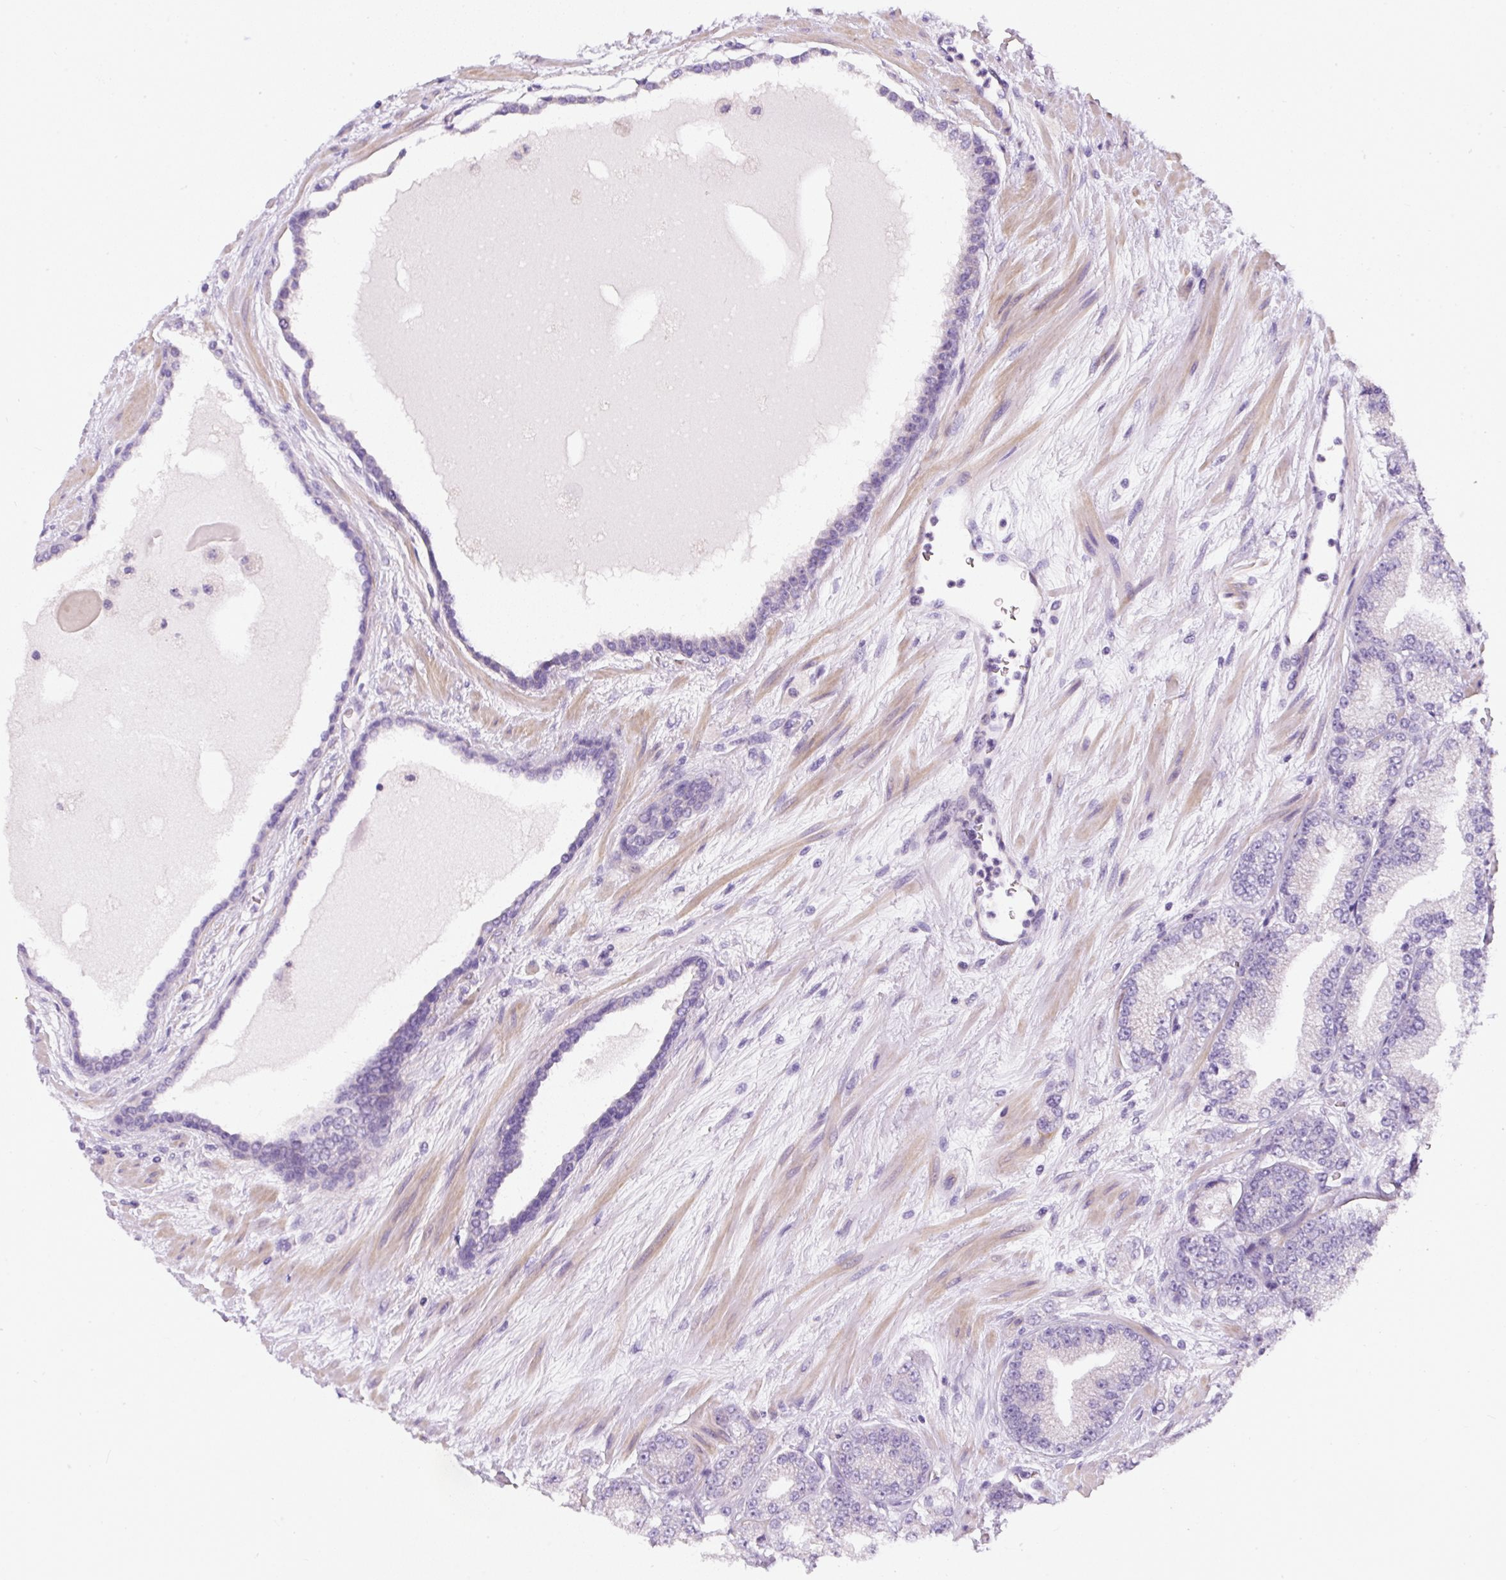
{"staining": {"intensity": "negative", "quantity": "none", "location": "none"}, "tissue": "prostate cancer", "cell_type": "Tumor cells", "image_type": "cancer", "snomed": [{"axis": "morphology", "description": "Adenocarcinoma, High grade"}, {"axis": "topography", "description": "Prostate"}], "caption": "Prostate cancer was stained to show a protein in brown. There is no significant staining in tumor cells. (Brightfield microscopy of DAB immunohistochemistry at high magnification).", "gene": "ERAP2", "patient": {"sex": "male", "age": 68}}